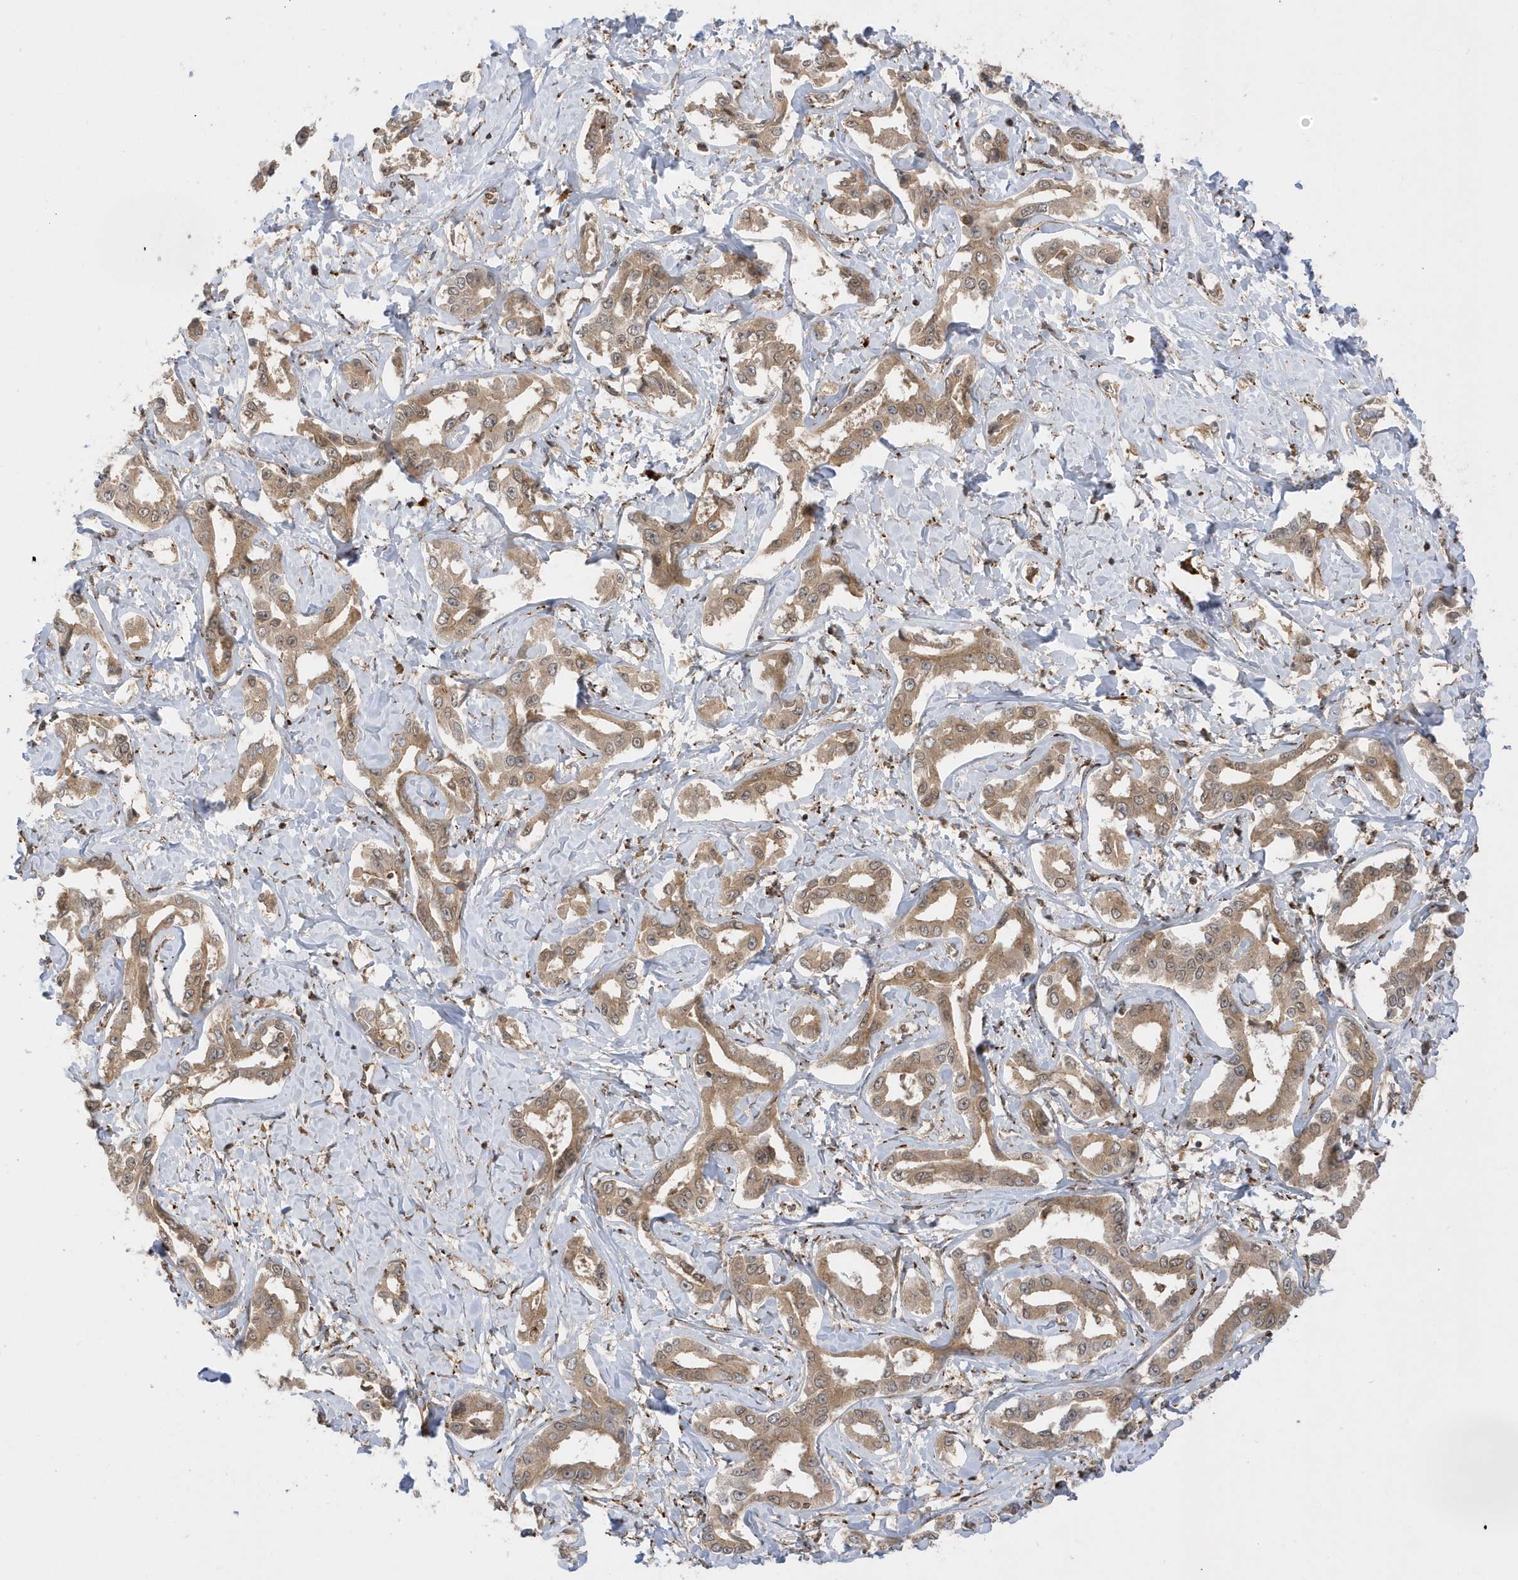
{"staining": {"intensity": "moderate", "quantity": ">75%", "location": "cytoplasmic/membranous,nuclear"}, "tissue": "liver cancer", "cell_type": "Tumor cells", "image_type": "cancer", "snomed": [{"axis": "morphology", "description": "Cholangiocarcinoma"}, {"axis": "topography", "description": "Liver"}], "caption": "Protein analysis of liver cancer tissue reveals moderate cytoplasmic/membranous and nuclear positivity in about >75% of tumor cells.", "gene": "METTL21A", "patient": {"sex": "male", "age": 59}}